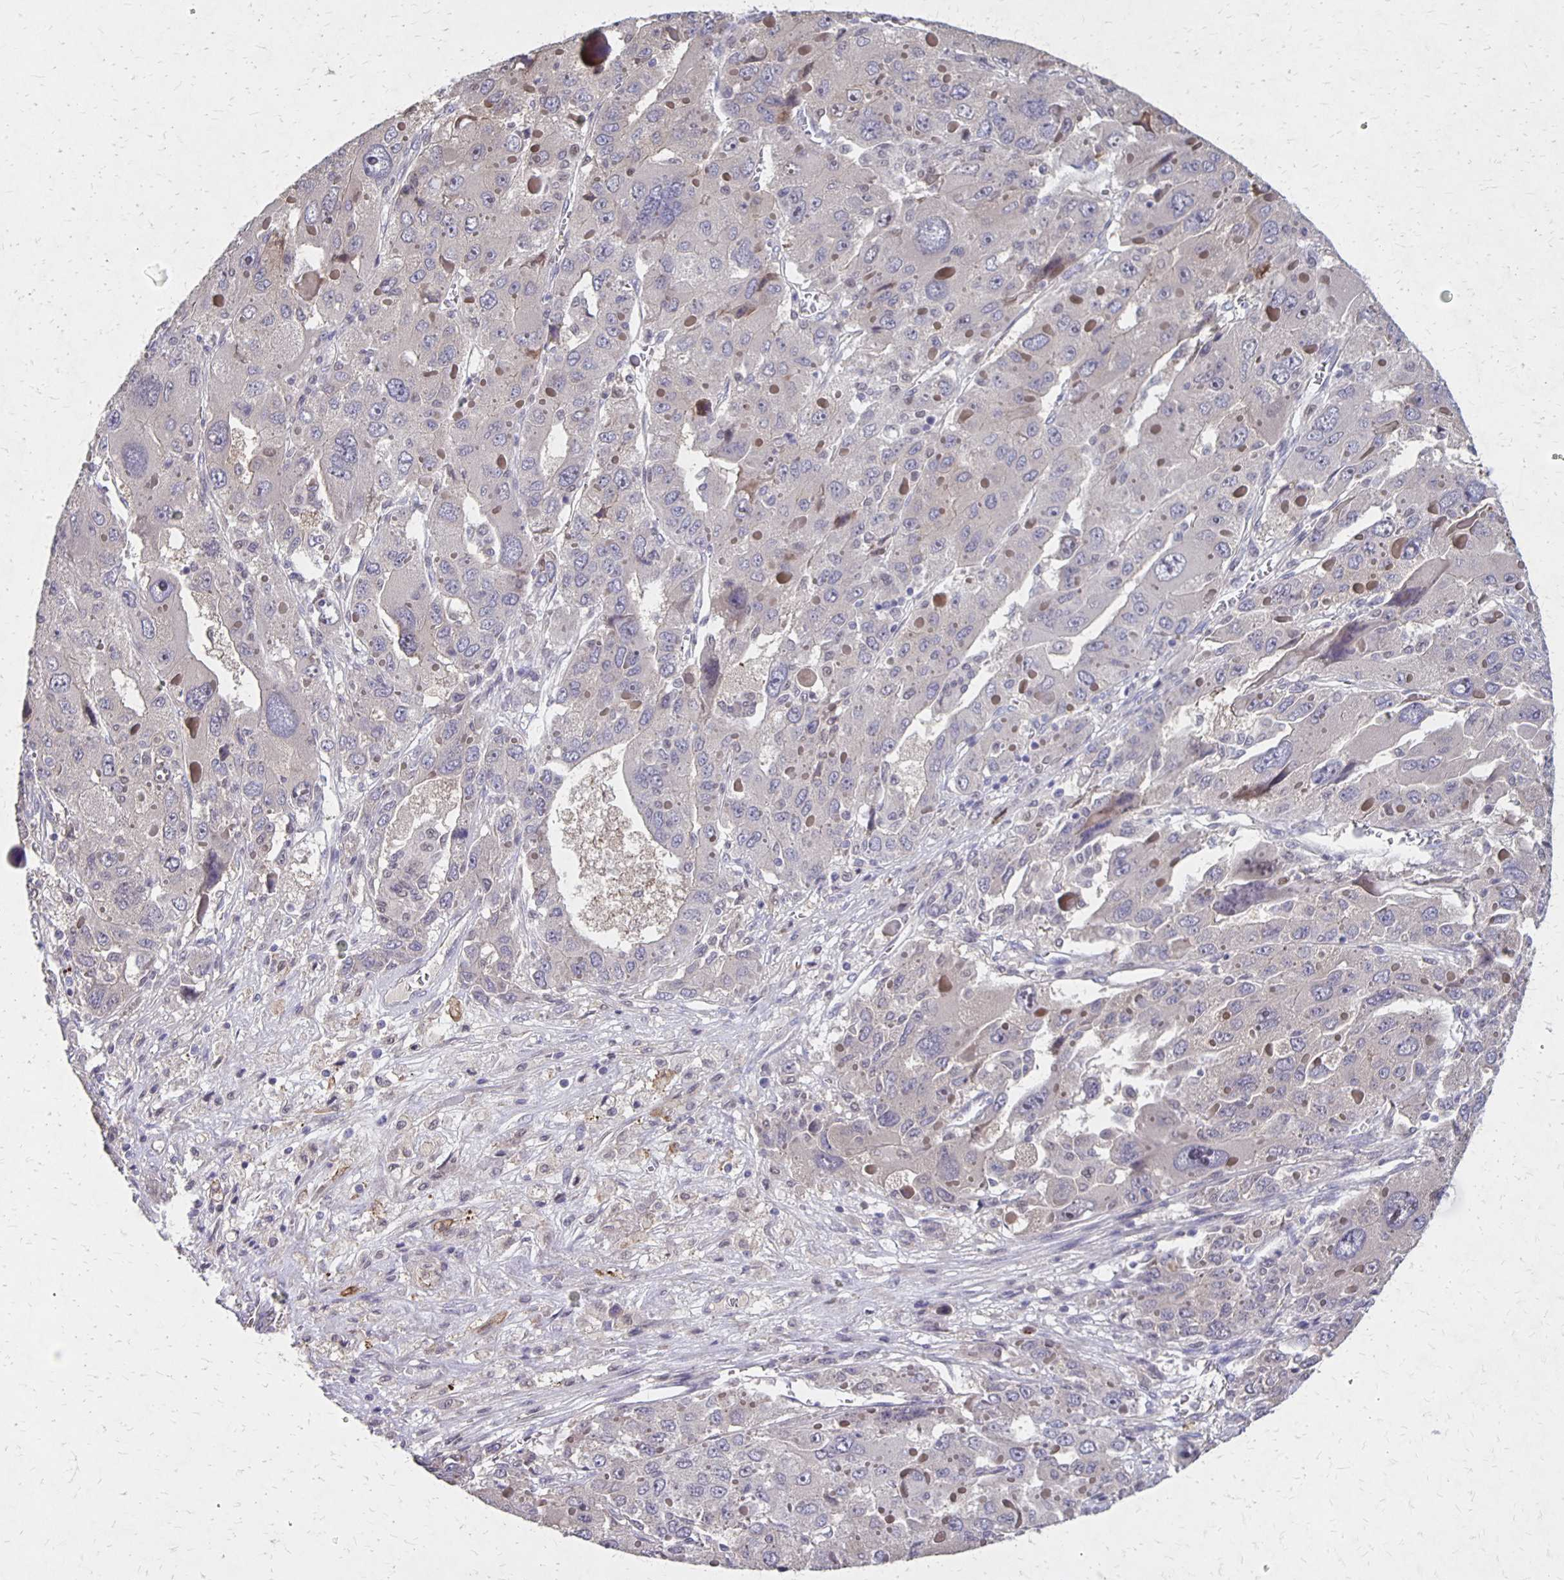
{"staining": {"intensity": "negative", "quantity": "none", "location": "none"}, "tissue": "liver cancer", "cell_type": "Tumor cells", "image_type": "cancer", "snomed": [{"axis": "morphology", "description": "Carcinoma, Hepatocellular, NOS"}, {"axis": "topography", "description": "Liver"}], "caption": "The histopathology image displays no staining of tumor cells in liver hepatocellular carcinoma.", "gene": "NOG", "patient": {"sex": "female", "age": 41}}